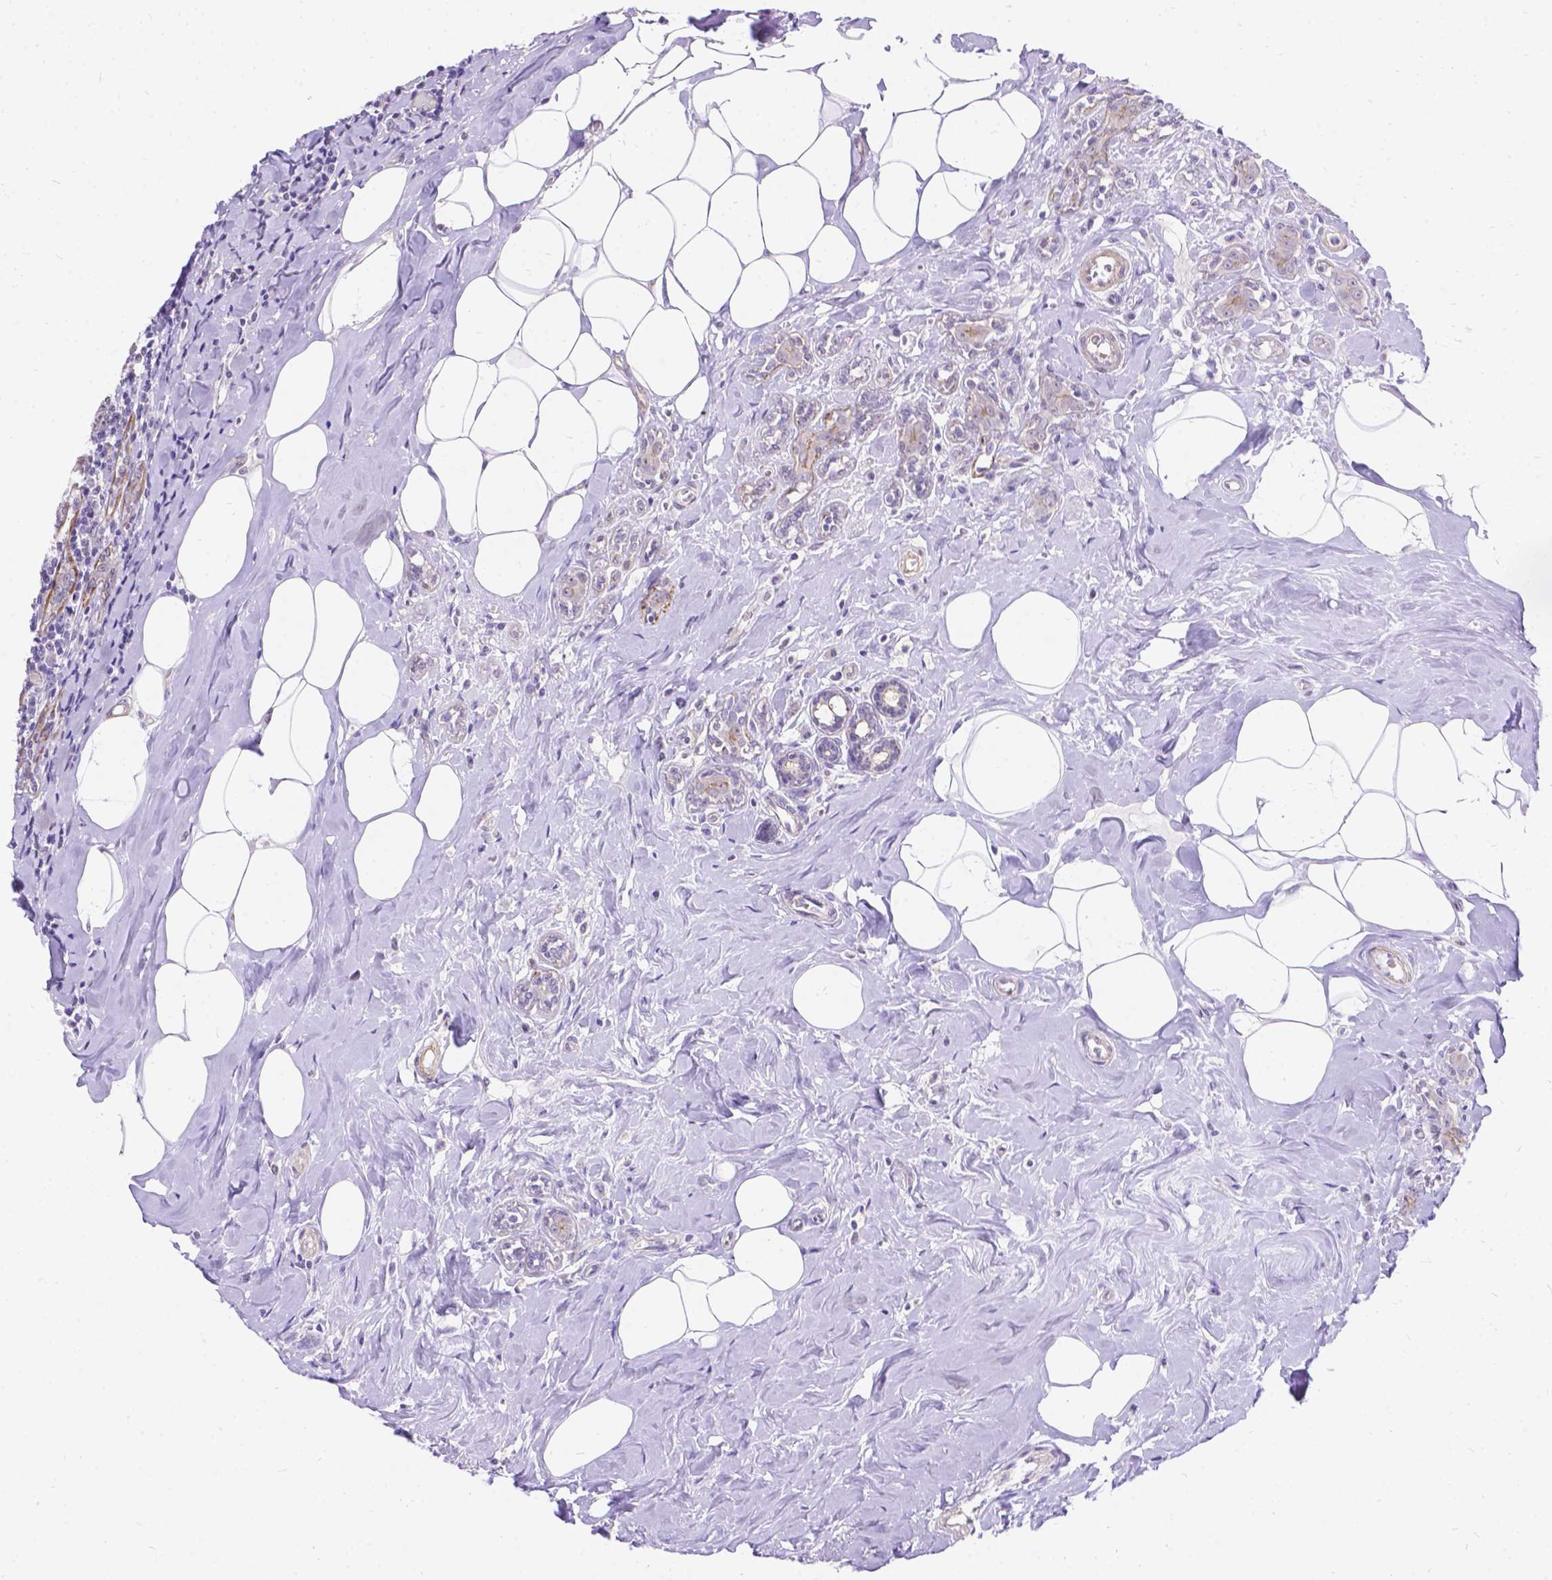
{"staining": {"intensity": "negative", "quantity": "none", "location": "none"}, "tissue": "breast cancer", "cell_type": "Tumor cells", "image_type": "cancer", "snomed": [{"axis": "morphology", "description": "Normal tissue, NOS"}, {"axis": "morphology", "description": "Duct carcinoma"}, {"axis": "topography", "description": "Breast"}], "caption": "Immunohistochemistry histopathology image of neoplastic tissue: human invasive ductal carcinoma (breast) stained with DAB (3,3'-diaminobenzidine) displays no significant protein staining in tumor cells. The staining was performed using DAB (3,3'-diaminobenzidine) to visualize the protein expression in brown, while the nuclei were stained in blue with hematoxylin (Magnification: 20x).", "gene": "PALS1", "patient": {"sex": "female", "age": 43}}